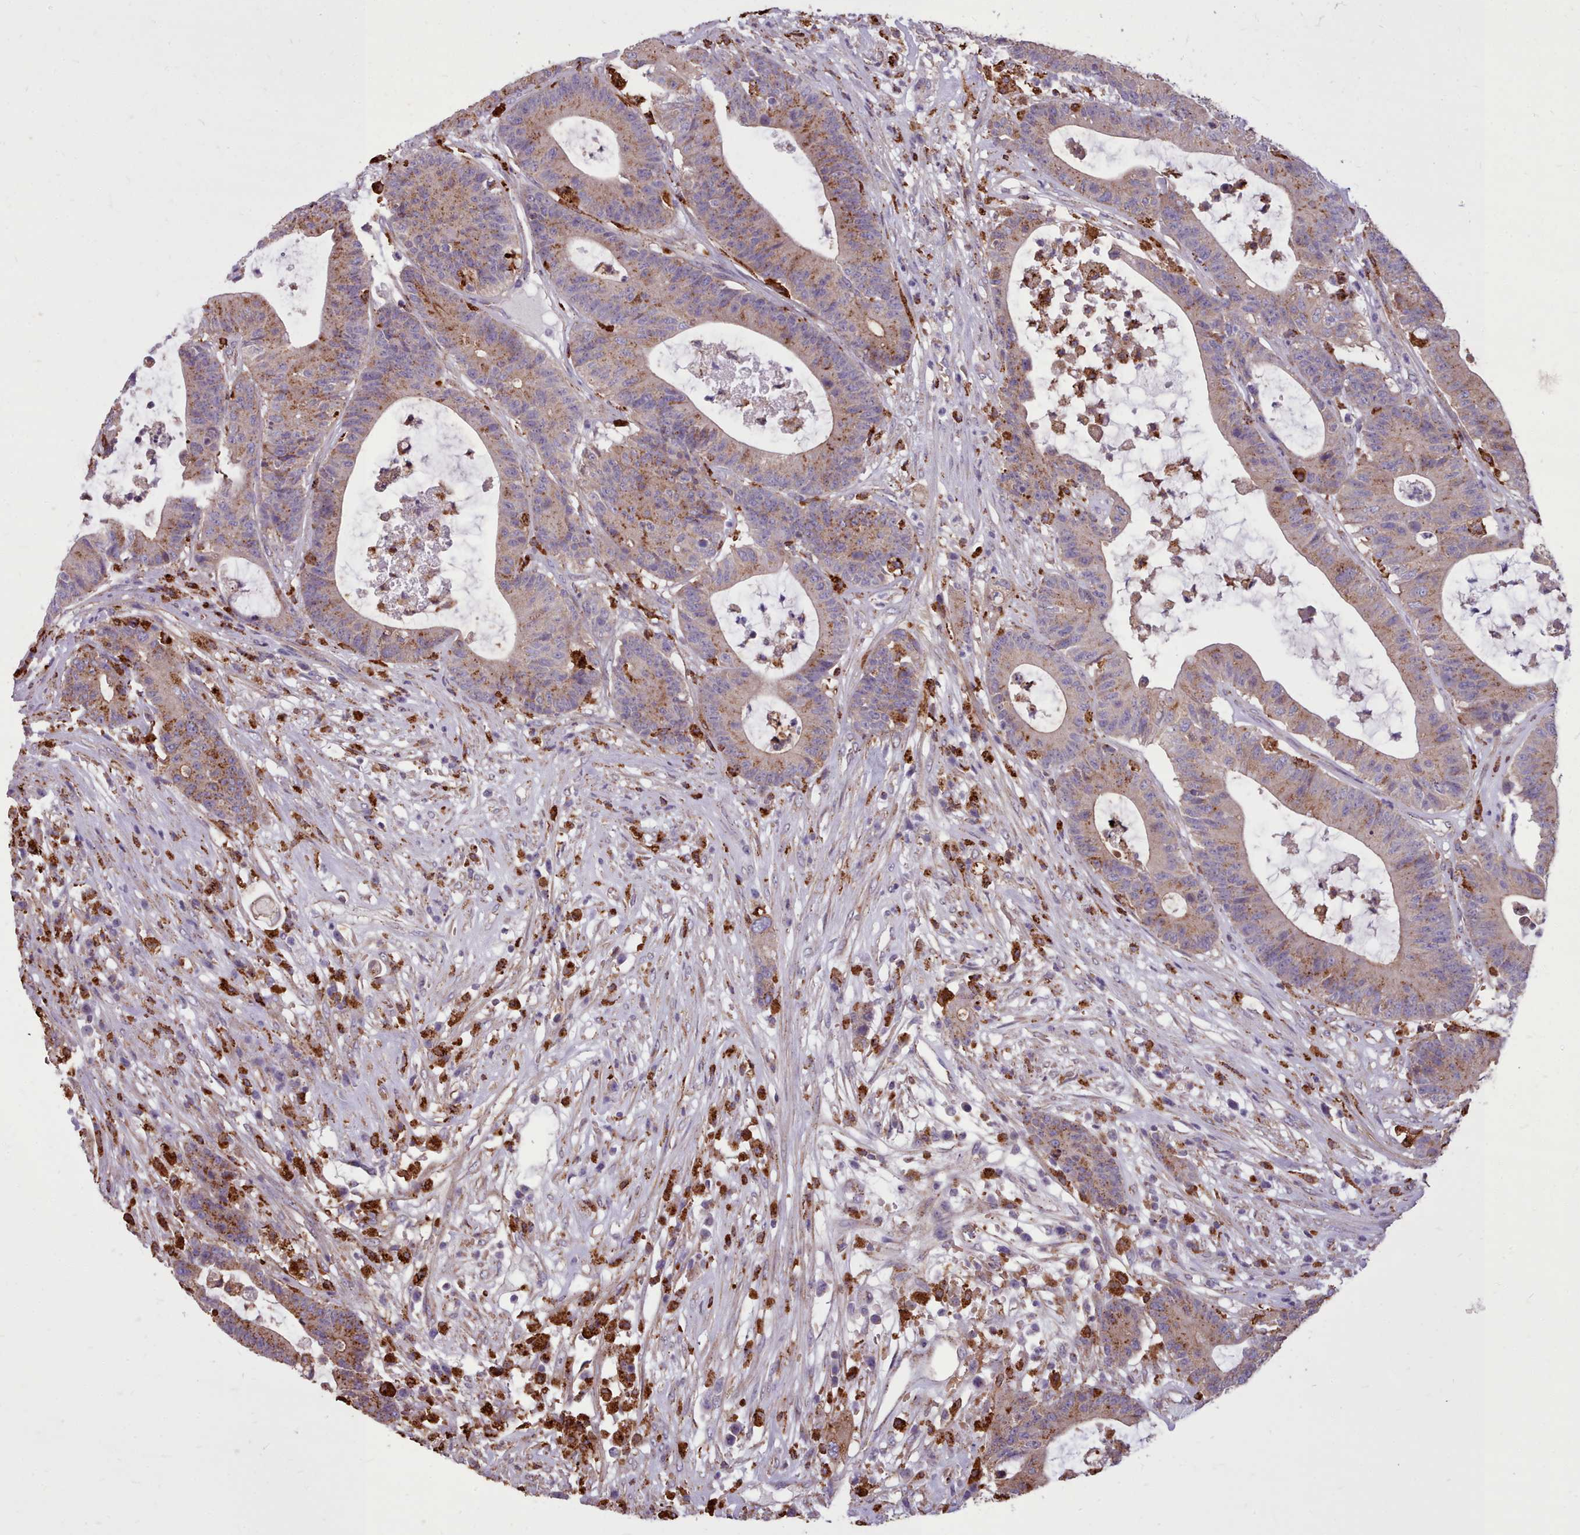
{"staining": {"intensity": "moderate", "quantity": "25%-75%", "location": "cytoplasmic/membranous"}, "tissue": "colorectal cancer", "cell_type": "Tumor cells", "image_type": "cancer", "snomed": [{"axis": "morphology", "description": "Adenocarcinoma, NOS"}, {"axis": "topography", "description": "Colon"}], "caption": "Colorectal cancer tissue exhibits moderate cytoplasmic/membranous positivity in approximately 25%-75% of tumor cells, visualized by immunohistochemistry.", "gene": "PACSIN3", "patient": {"sex": "female", "age": 84}}